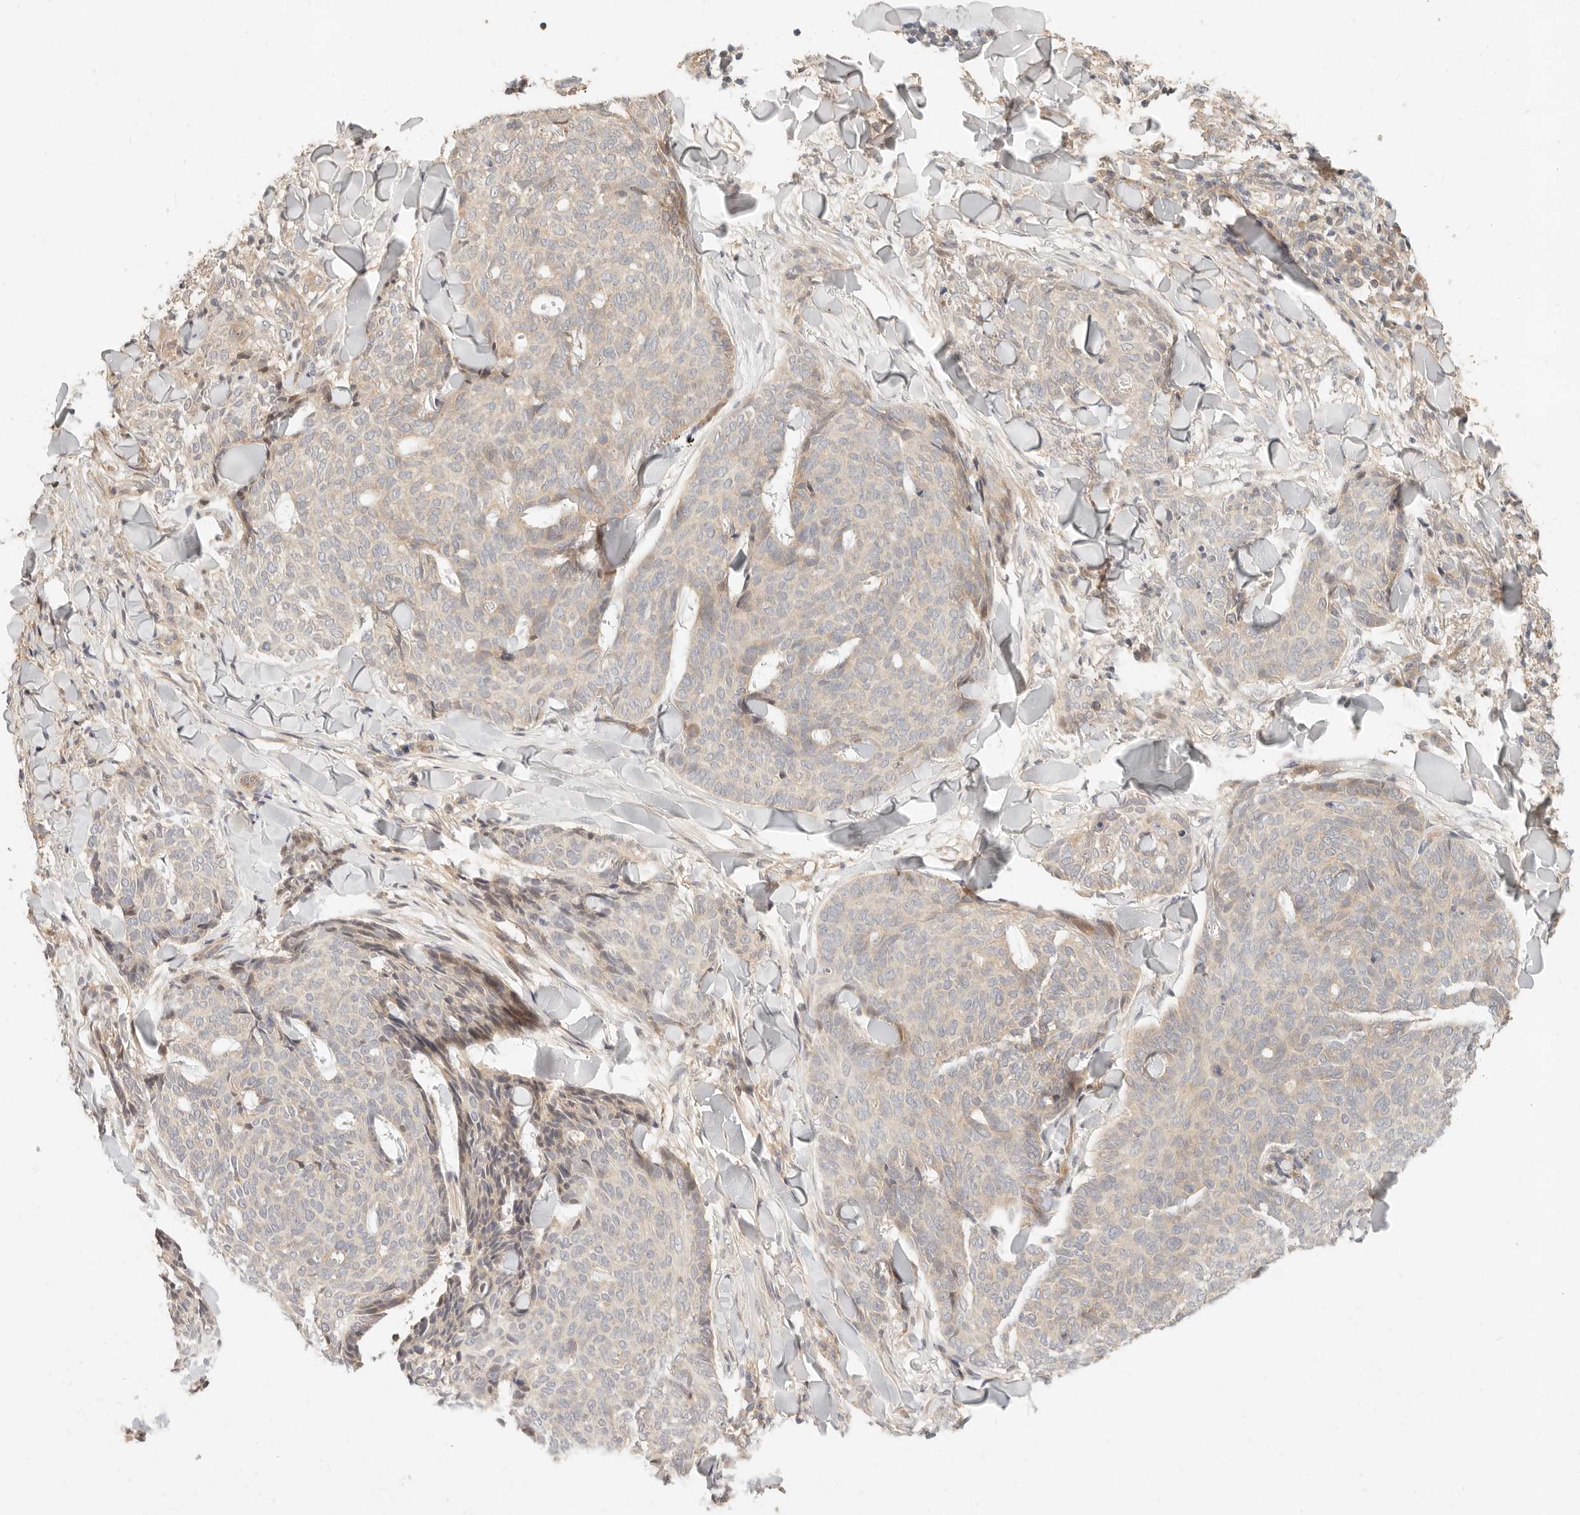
{"staining": {"intensity": "weak", "quantity": "<25%", "location": "cytoplasmic/membranous"}, "tissue": "skin cancer", "cell_type": "Tumor cells", "image_type": "cancer", "snomed": [{"axis": "morphology", "description": "Normal tissue, NOS"}, {"axis": "morphology", "description": "Basal cell carcinoma"}, {"axis": "topography", "description": "Skin"}], "caption": "Immunohistochemical staining of human skin basal cell carcinoma demonstrates no significant expression in tumor cells. (Stains: DAB (3,3'-diaminobenzidine) IHC with hematoxylin counter stain, Microscopy: brightfield microscopy at high magnification).", "gene": "PPP1R3B", "patient": {"sex": "male", "age": 50}}